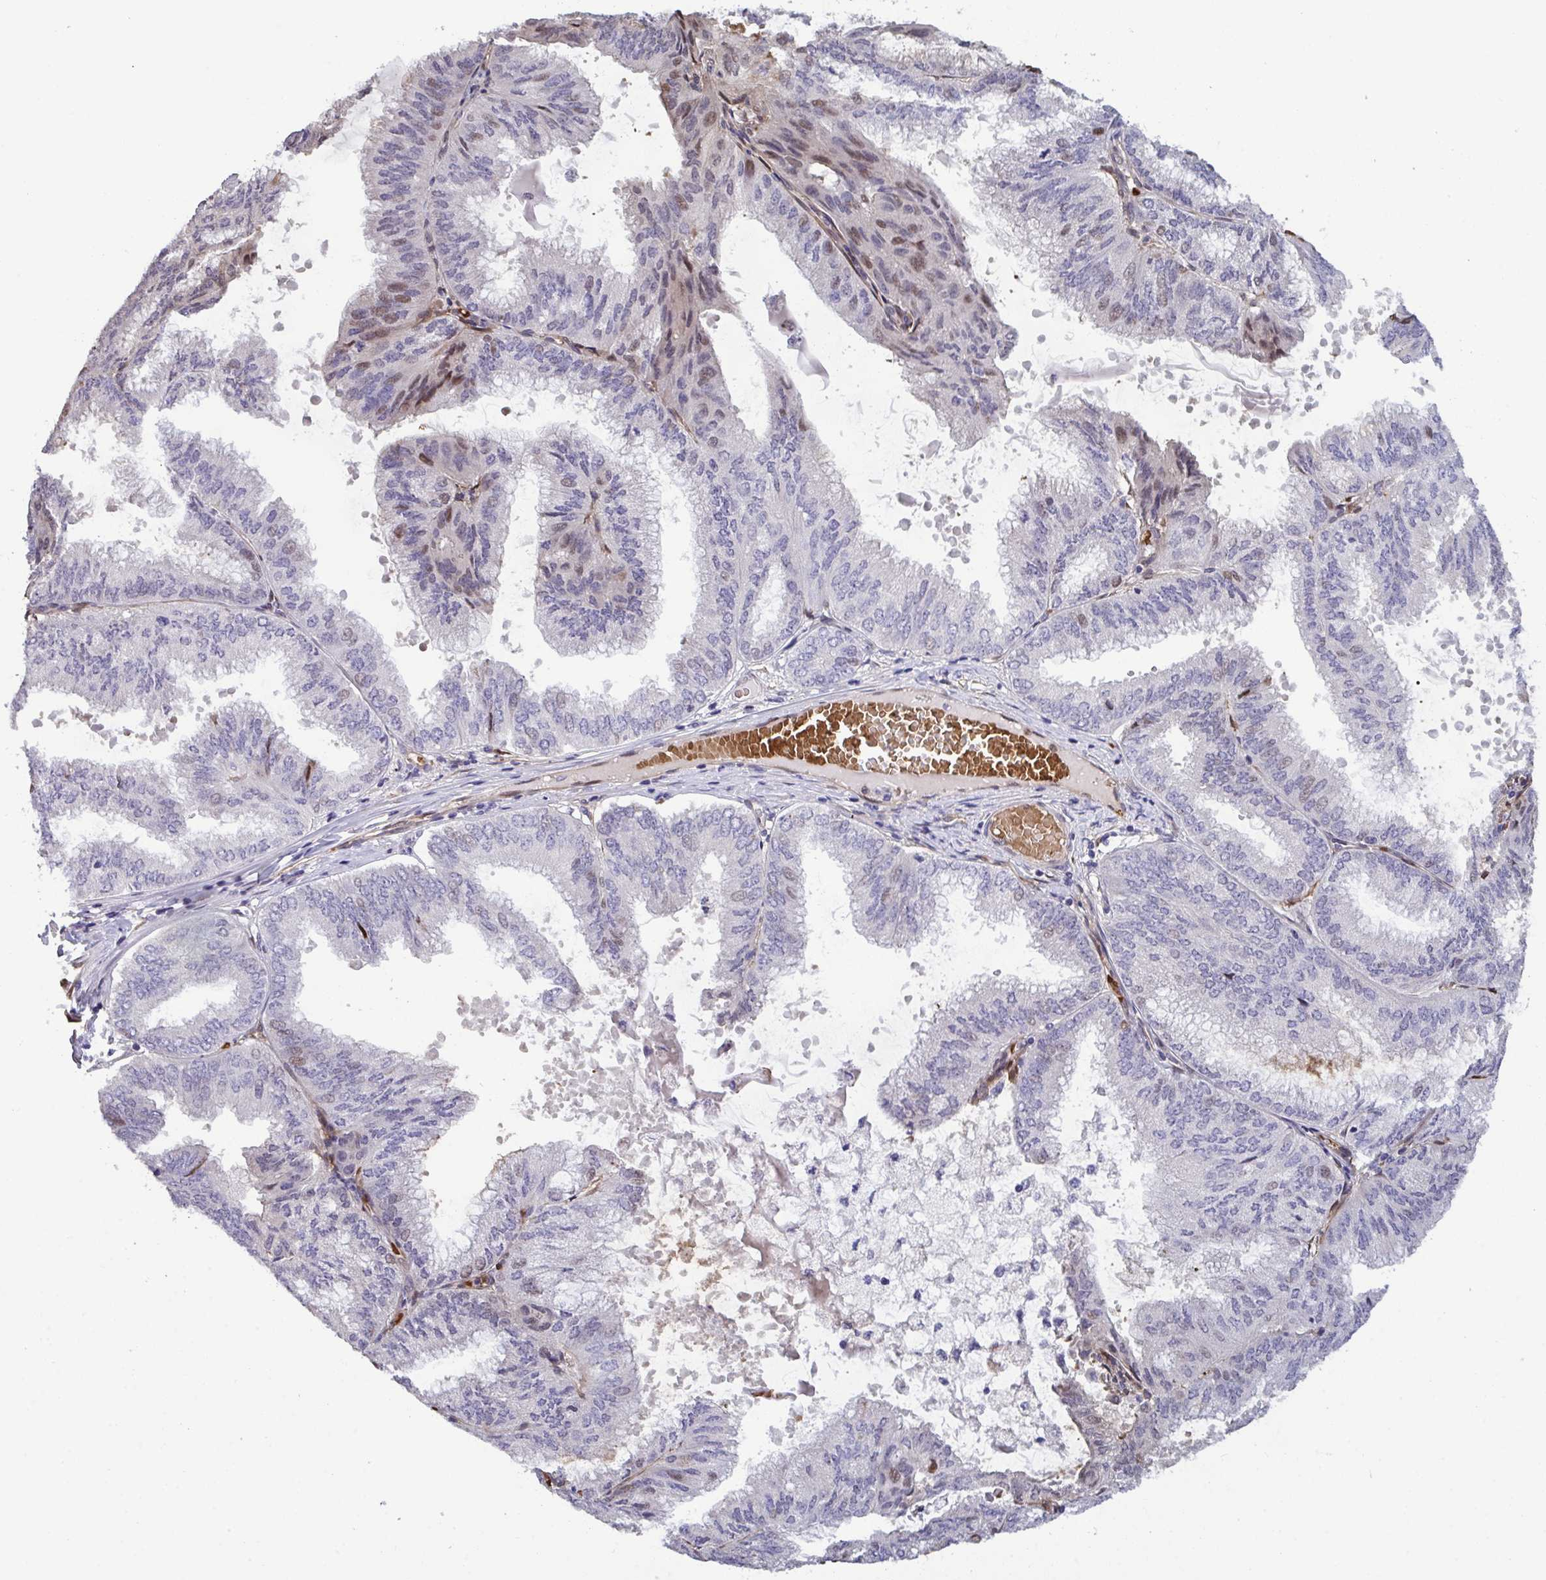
{"staining": {"intensity": "moderate", "quantity": "<25%", "location": "nuclear"}, "tissue": "endometrial cancer", "cell_type": "Tumor cells", "image_type": "cancer", "snomed": [{"axis": "morphology", "description": "Adenocarcinoma, NOS"}, {"axis": "topography", "description": "Endometrium"}], "caption": "This histopathology image reveals immunohistochemistry staining of human endometrial cancer, with low moderate nuclear staining in approximately <25% of tumor cells.", "gene": "PELI2", "patient": {"sex": "female", "age": 49}}